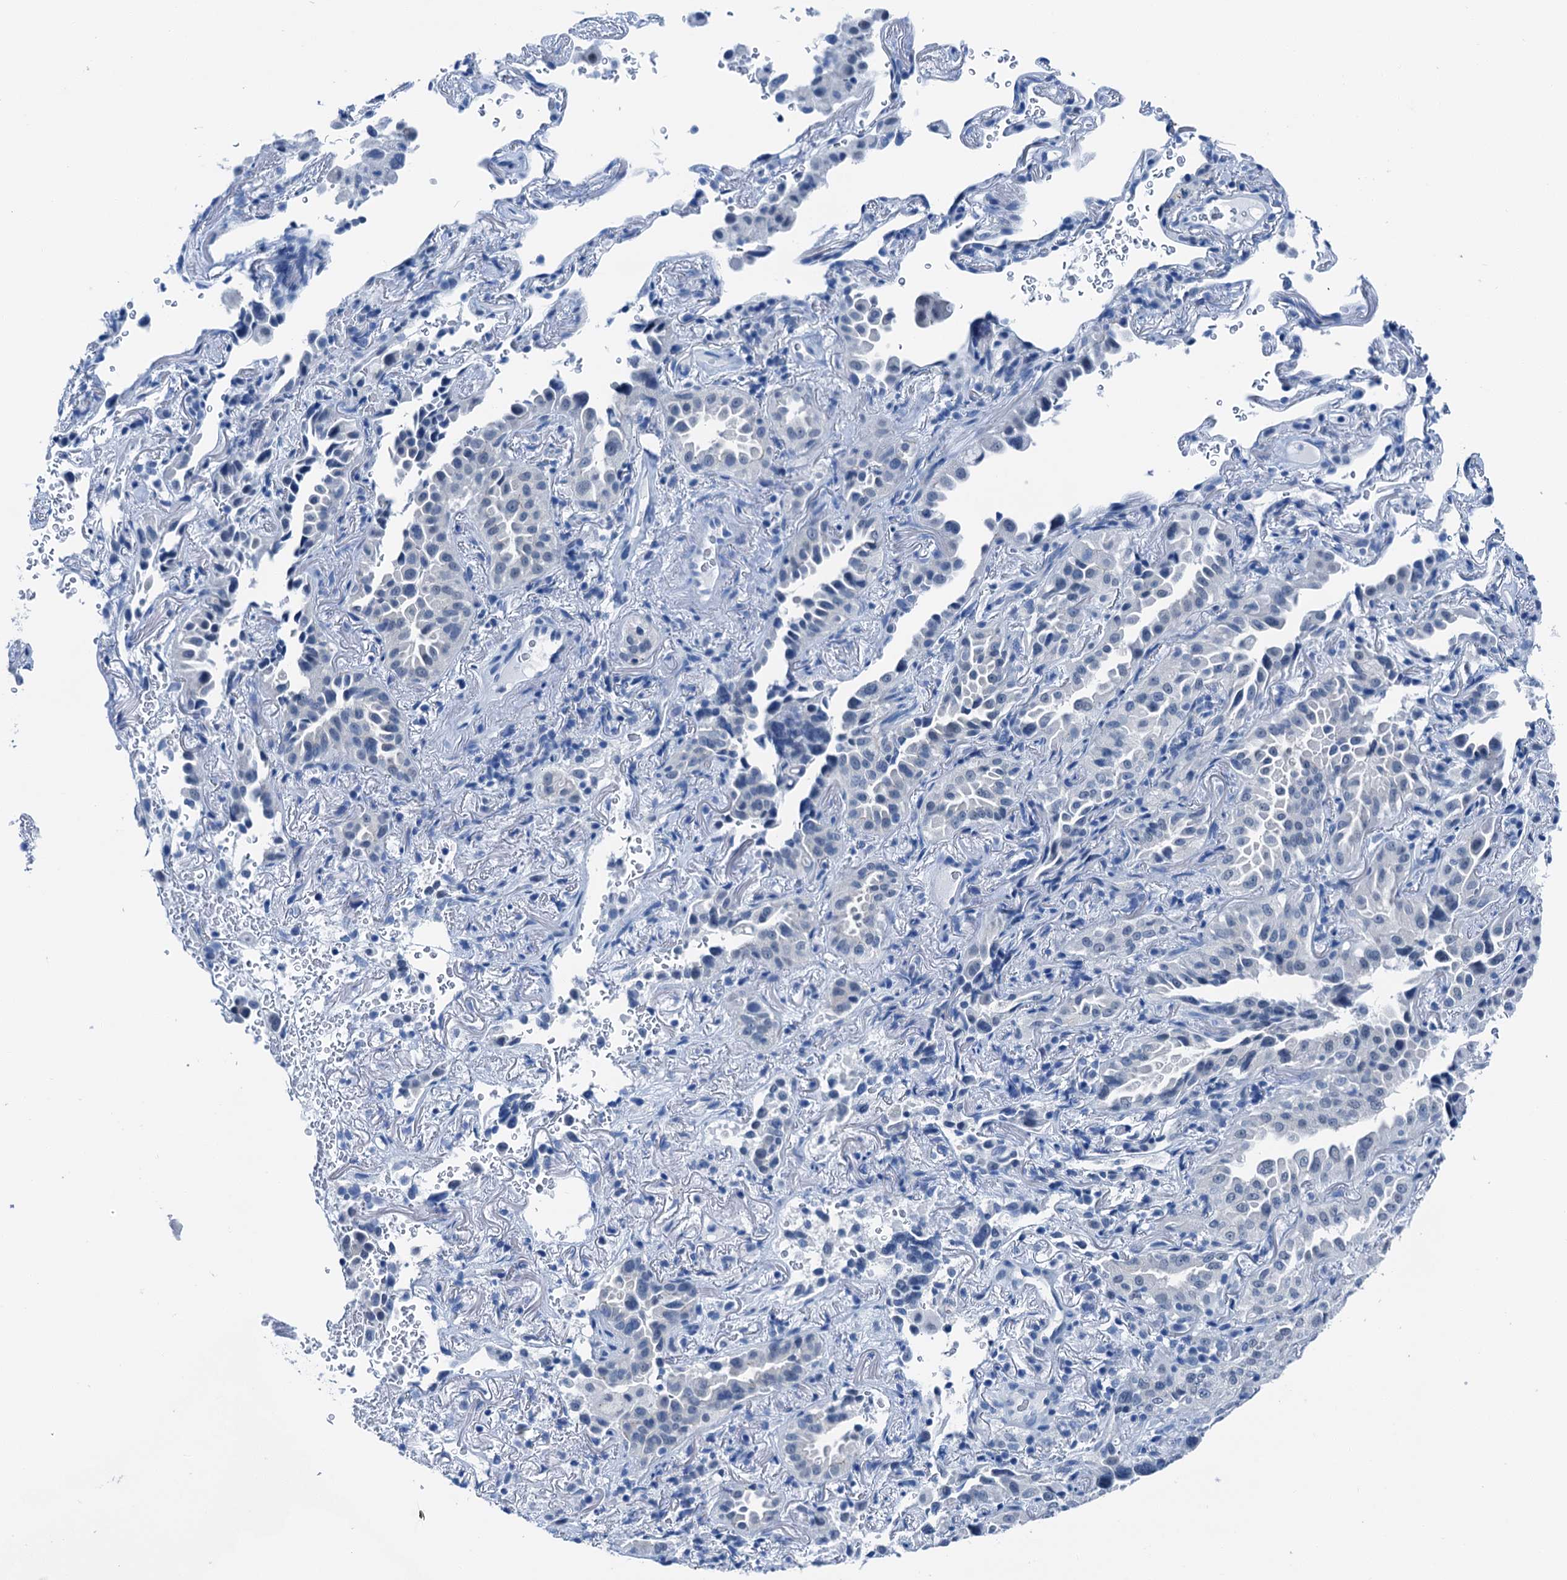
{"staining": {"intensity": "negative", "quantity": "none", "location": "none"}, "tissue": "lung cancer", "cell_type": "Tumor cells", "image_type": "cancer", "snomed": [{"axis": "morphology", "description": "Adenocarcinoma, NOS"}, {"axis": "topography", "description": "Lung"}], "caption": "Immunohistochemical staining of human lung adenocarcinoma shows no significant expression in tumor cells.", "gene": "CBLN3", "patient": {"sex": "female", "age": 69}}